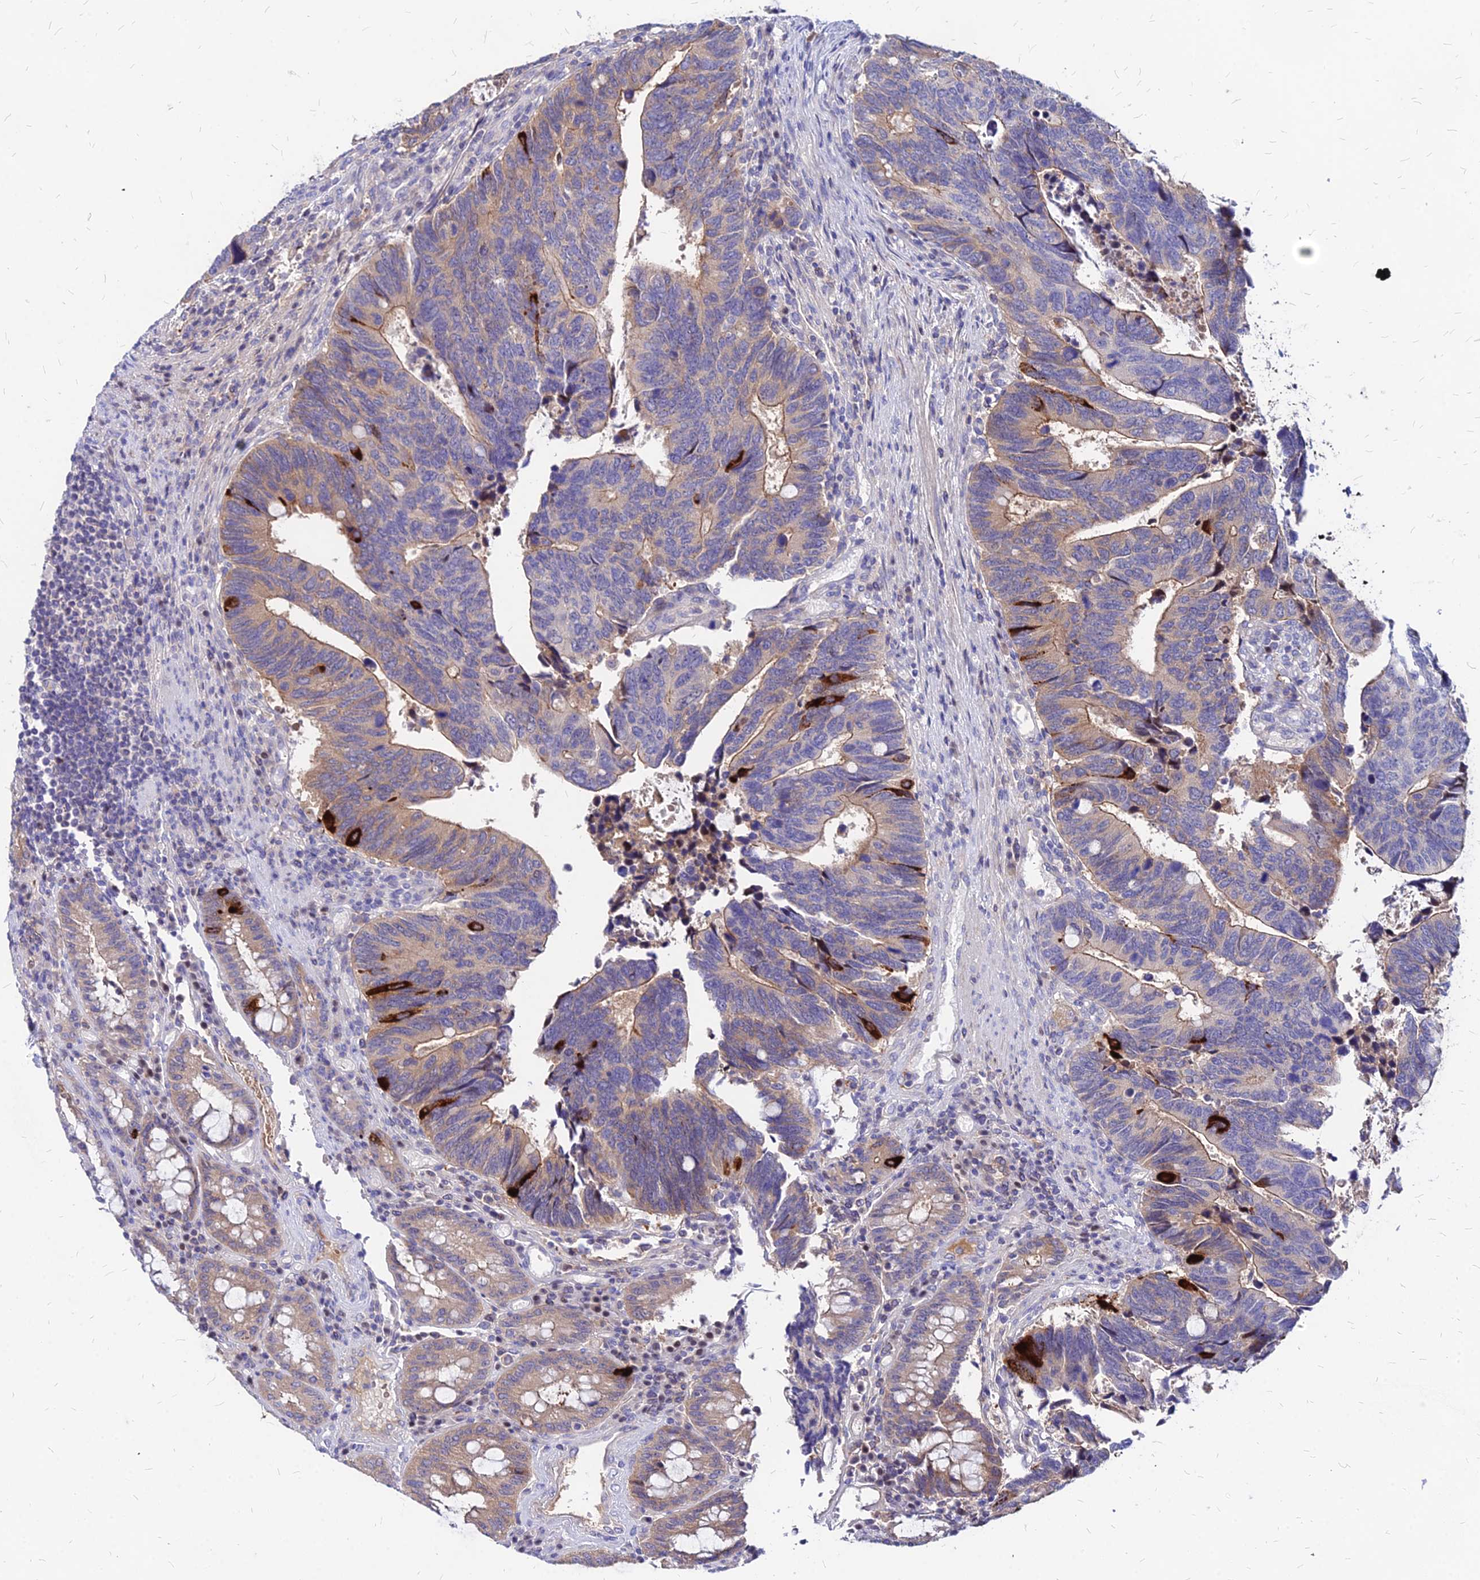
{"staining": {"intensity": "strong", "quantity": "<25%", "location": "cytoplasmic/membranous"}, "tissue": "colorectal cancer", "cell_type": "Tumor cells", "image_type": "cancer", "snomed": [{"axis": "morphology", "description": "Adenocarcinoma, NOS"}, {"axis": "topography", "description": "Colon"}], "caption": "Strong cytoplasmic/membranous staining is identified in approximately <25% of tumor cells in colorectal cancer (adenocarcinoma).", "gene": "ACSM6", "patient": {"sex": "male", "age": 87}}